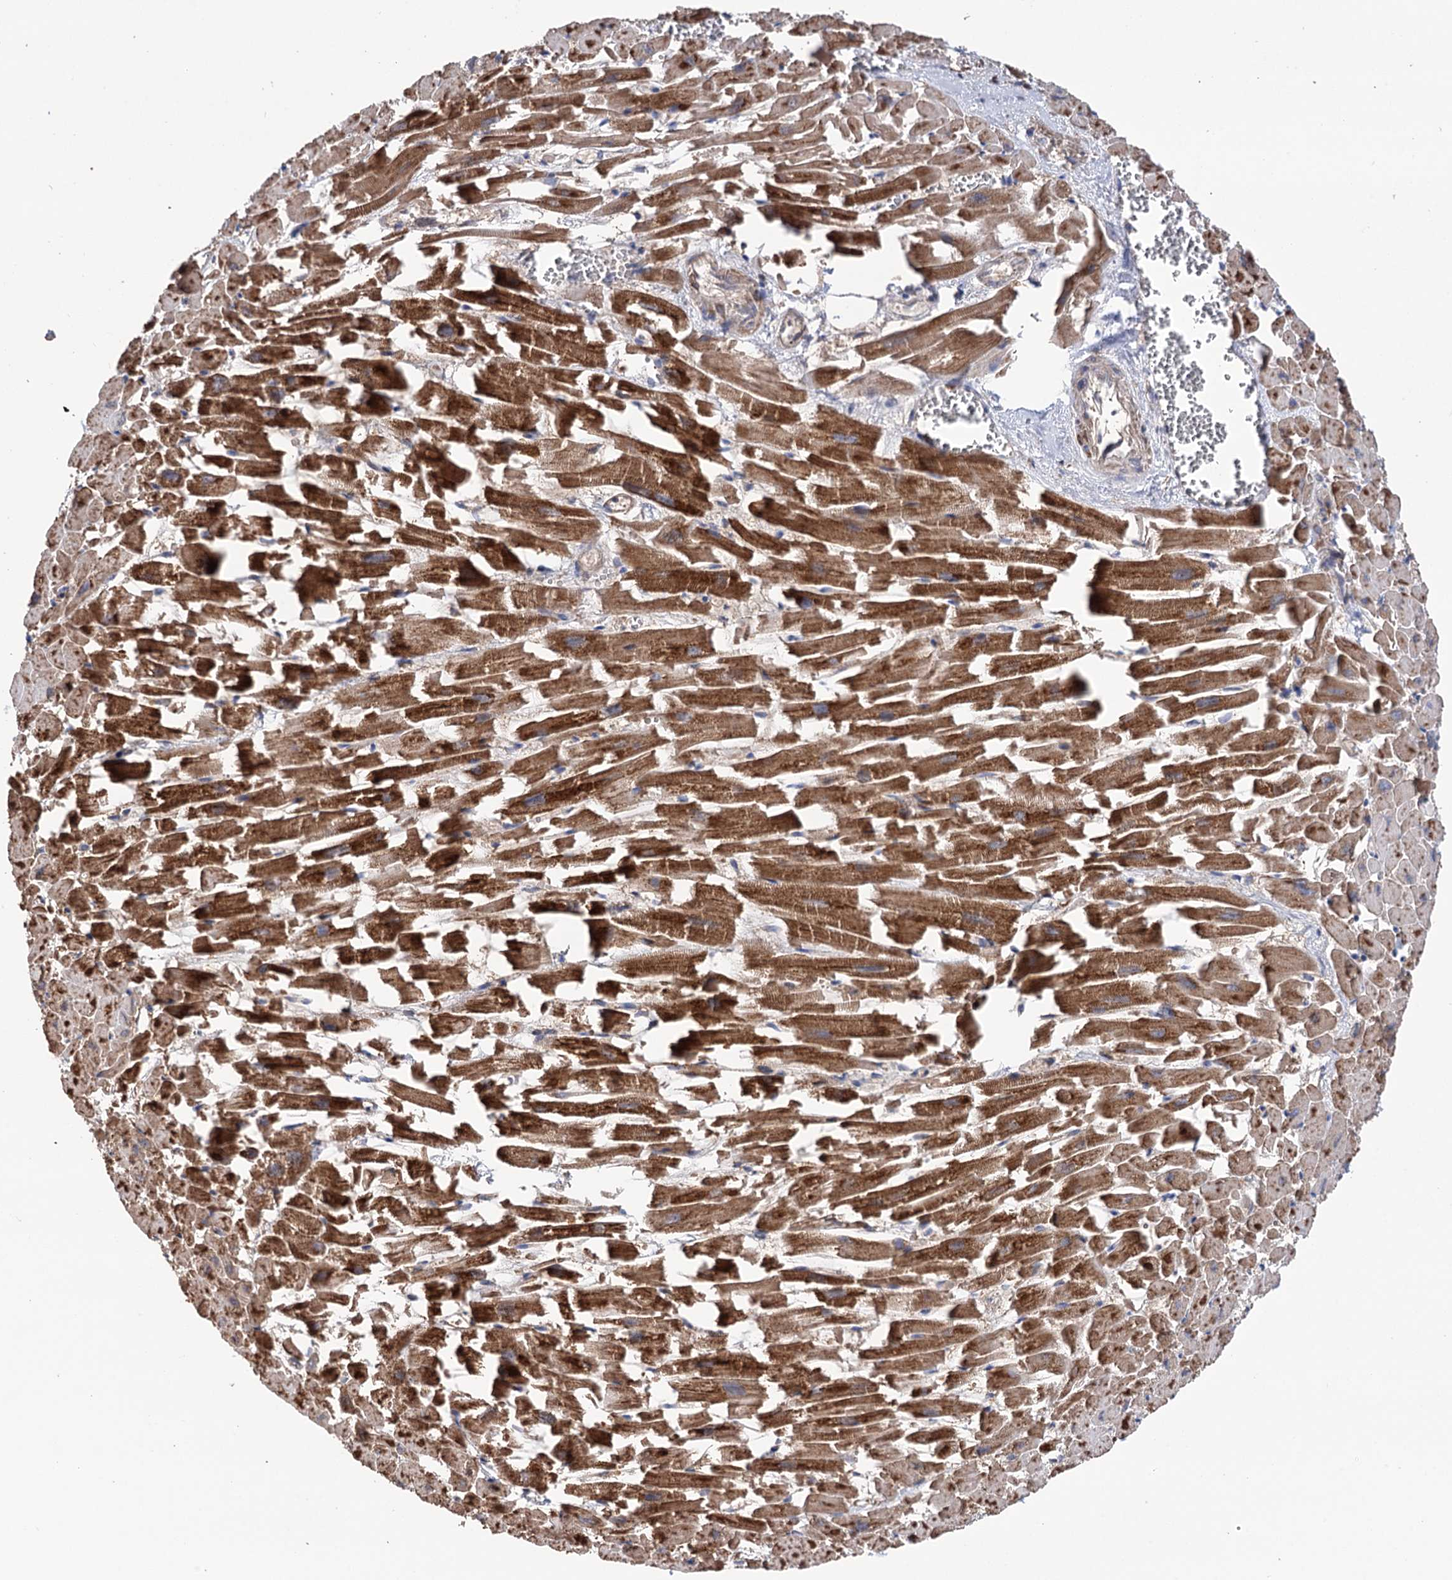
{"staining": {"intensity": "moderate", "quantity": ">75%", "location": "cytoplasmic/membranous"}, "tissue": "heart muscle", "cell_type": "Cardiomyocytes", "image_type": "normal", "snomed": [{"axis": "morphology", "description": "Normal tissue, NOS"}, {"axis": "topography", "description": "Heart"}], "caption": "IHC photomicrograph of normal heart muscle: human heart muscle stained using immunohistochemistry displays medium levels of moderate protein expression localized specifically in the cytoplasmic/membranous of cardiomyocytes, appearing as a cytoplasmic/membranous brown color.", "gene": "SUCLA2", "patient": {"sex": "female", "age": 64}}